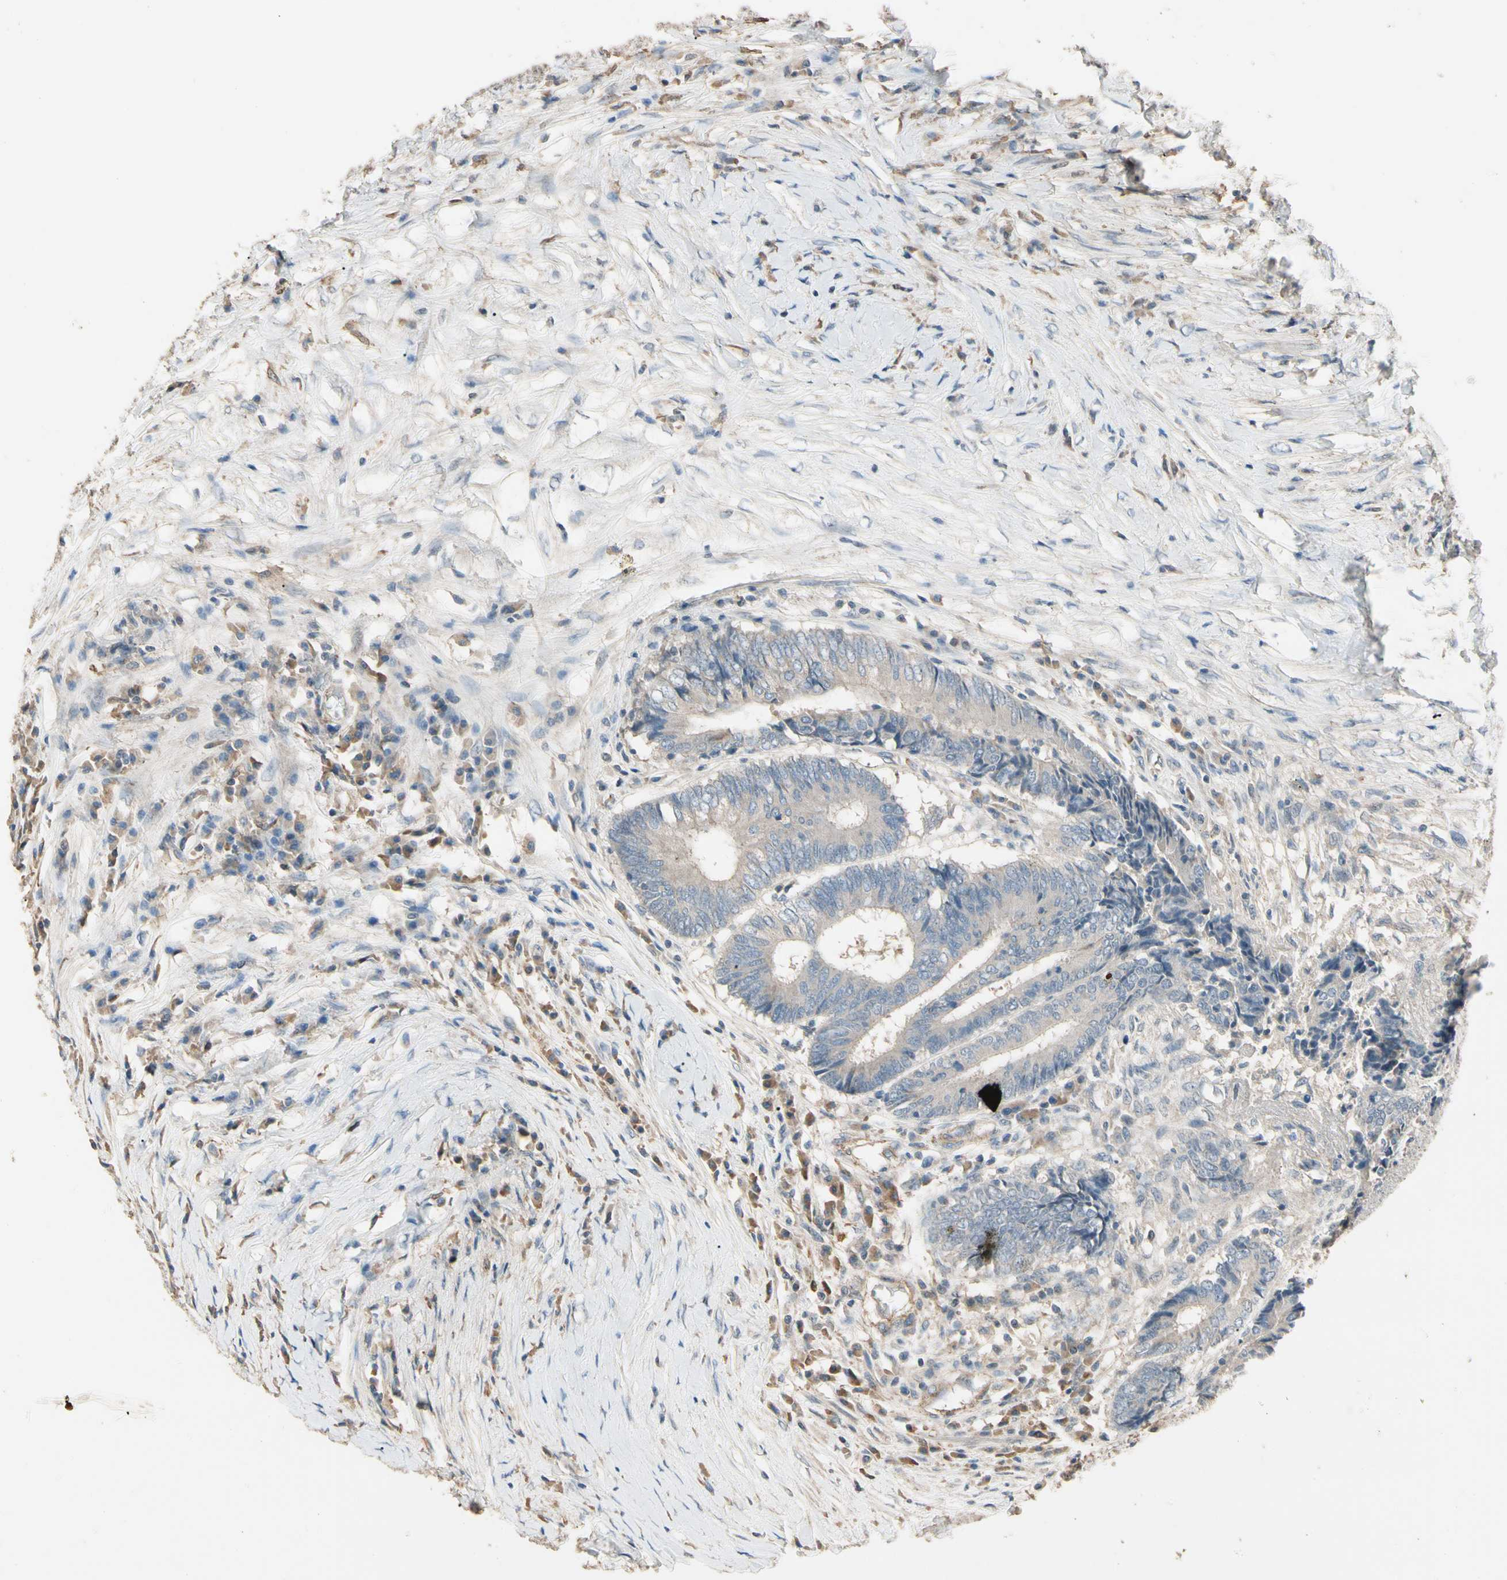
{"staining": {"intensity": "negative", "quantity": "none", "location": "none"}, "tissue": "colorectal cancer", "cell_type": "Tumor cells", "image_type": "cancer", "snomed": [{"axis": "morphology", "description": "Adenocarcinoma, NOS"}, {"axis": "topography", "description": "Rectum"}], "caption": "A high-resolution photomicrograph shows IHC staining of adenocarcinoma (colorectal), which demonstrates no significant positivity in tumor cells. (Immunohistochemistry (ihc), brightfield microscopy, high magnification).", "gene": "CDH6", "patient": {"sex": "male", "age": 63}}